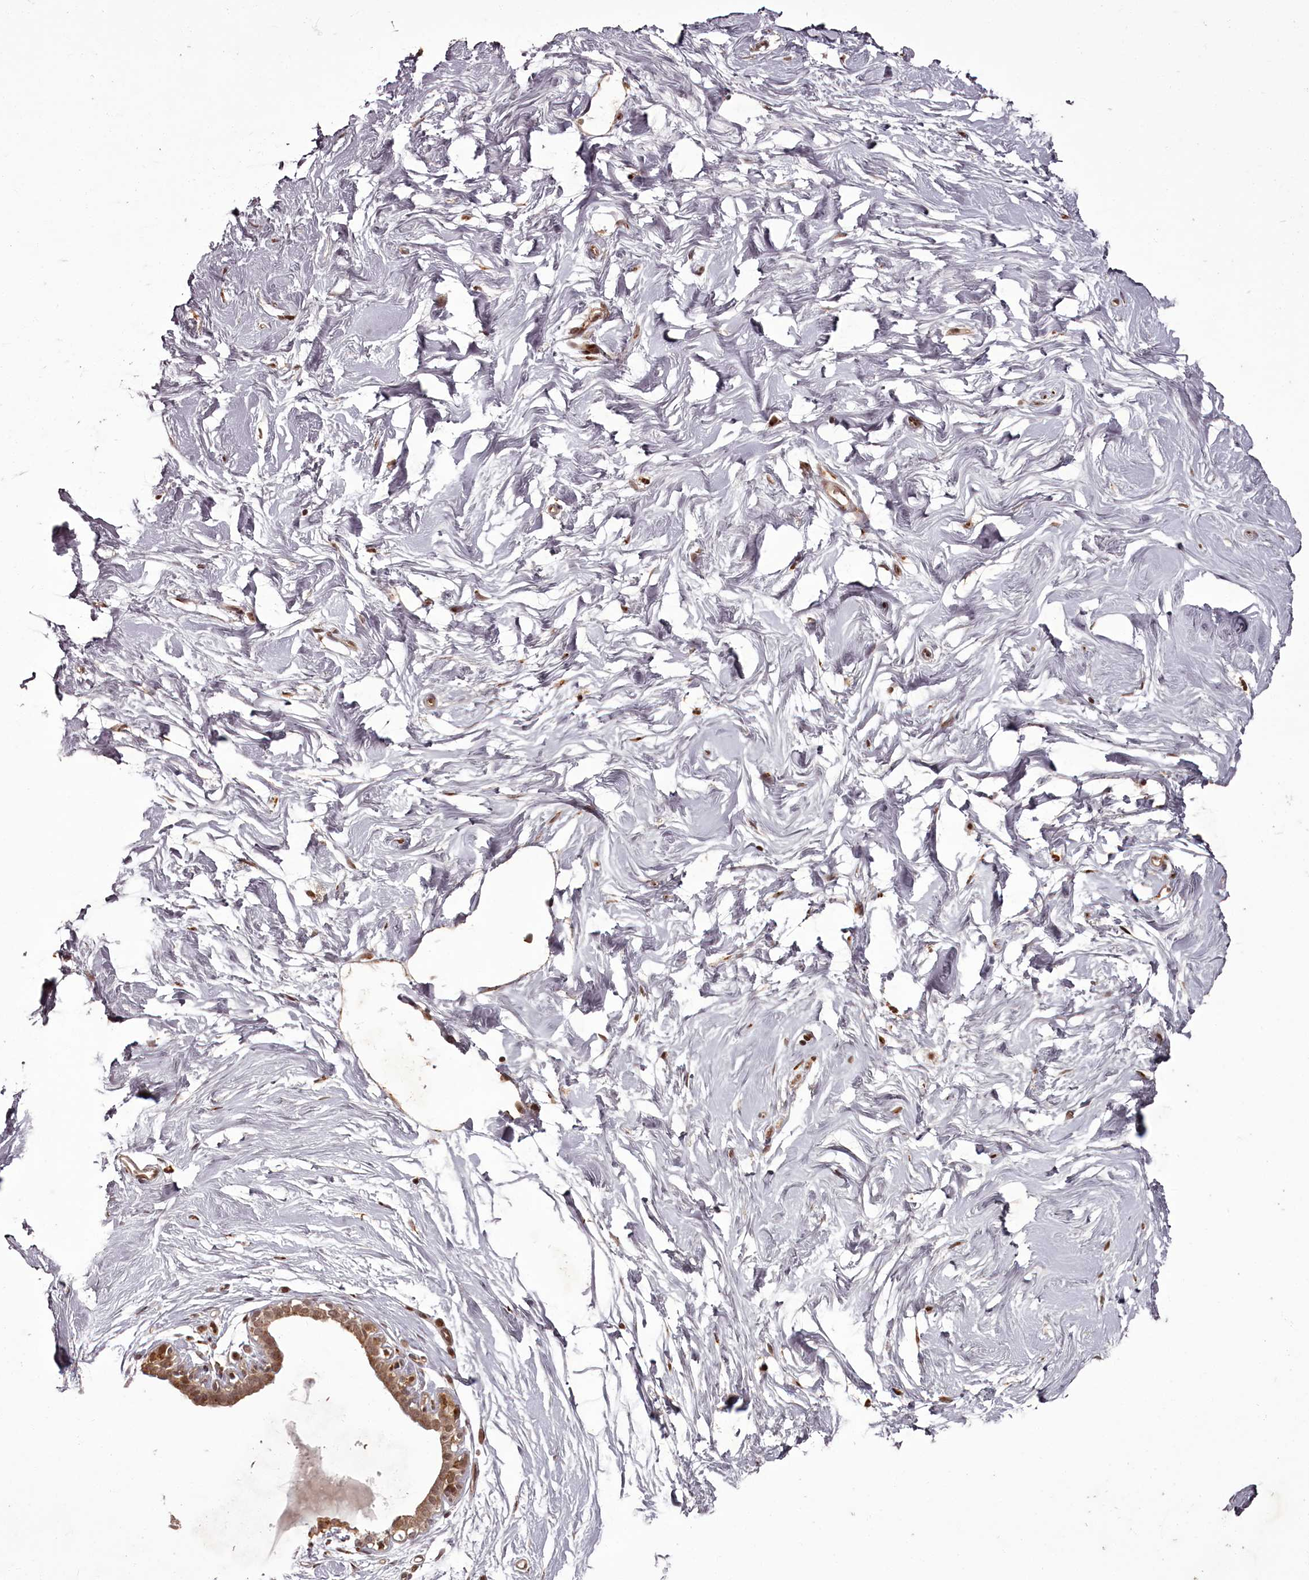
{"staining": {"intensity": "negative", "quantity": "none", "location": "none"}, "tissue": "breast", "cell_type": "Adipocytes", "image_type": "normal", "snomed": [{"axis": "morphology", "description": "Normal tissue, NOS"}, {"axis": "morphology", "description": "Adenoma, NOS"}, {"axis": "topography", "description": "Breast"}], "caption": "Immunohistochemical staining of normal breast exhibits no significant staining in adipocytes.", "gene": "CEP83", "patient": {"sex": "female", "age": 23}}